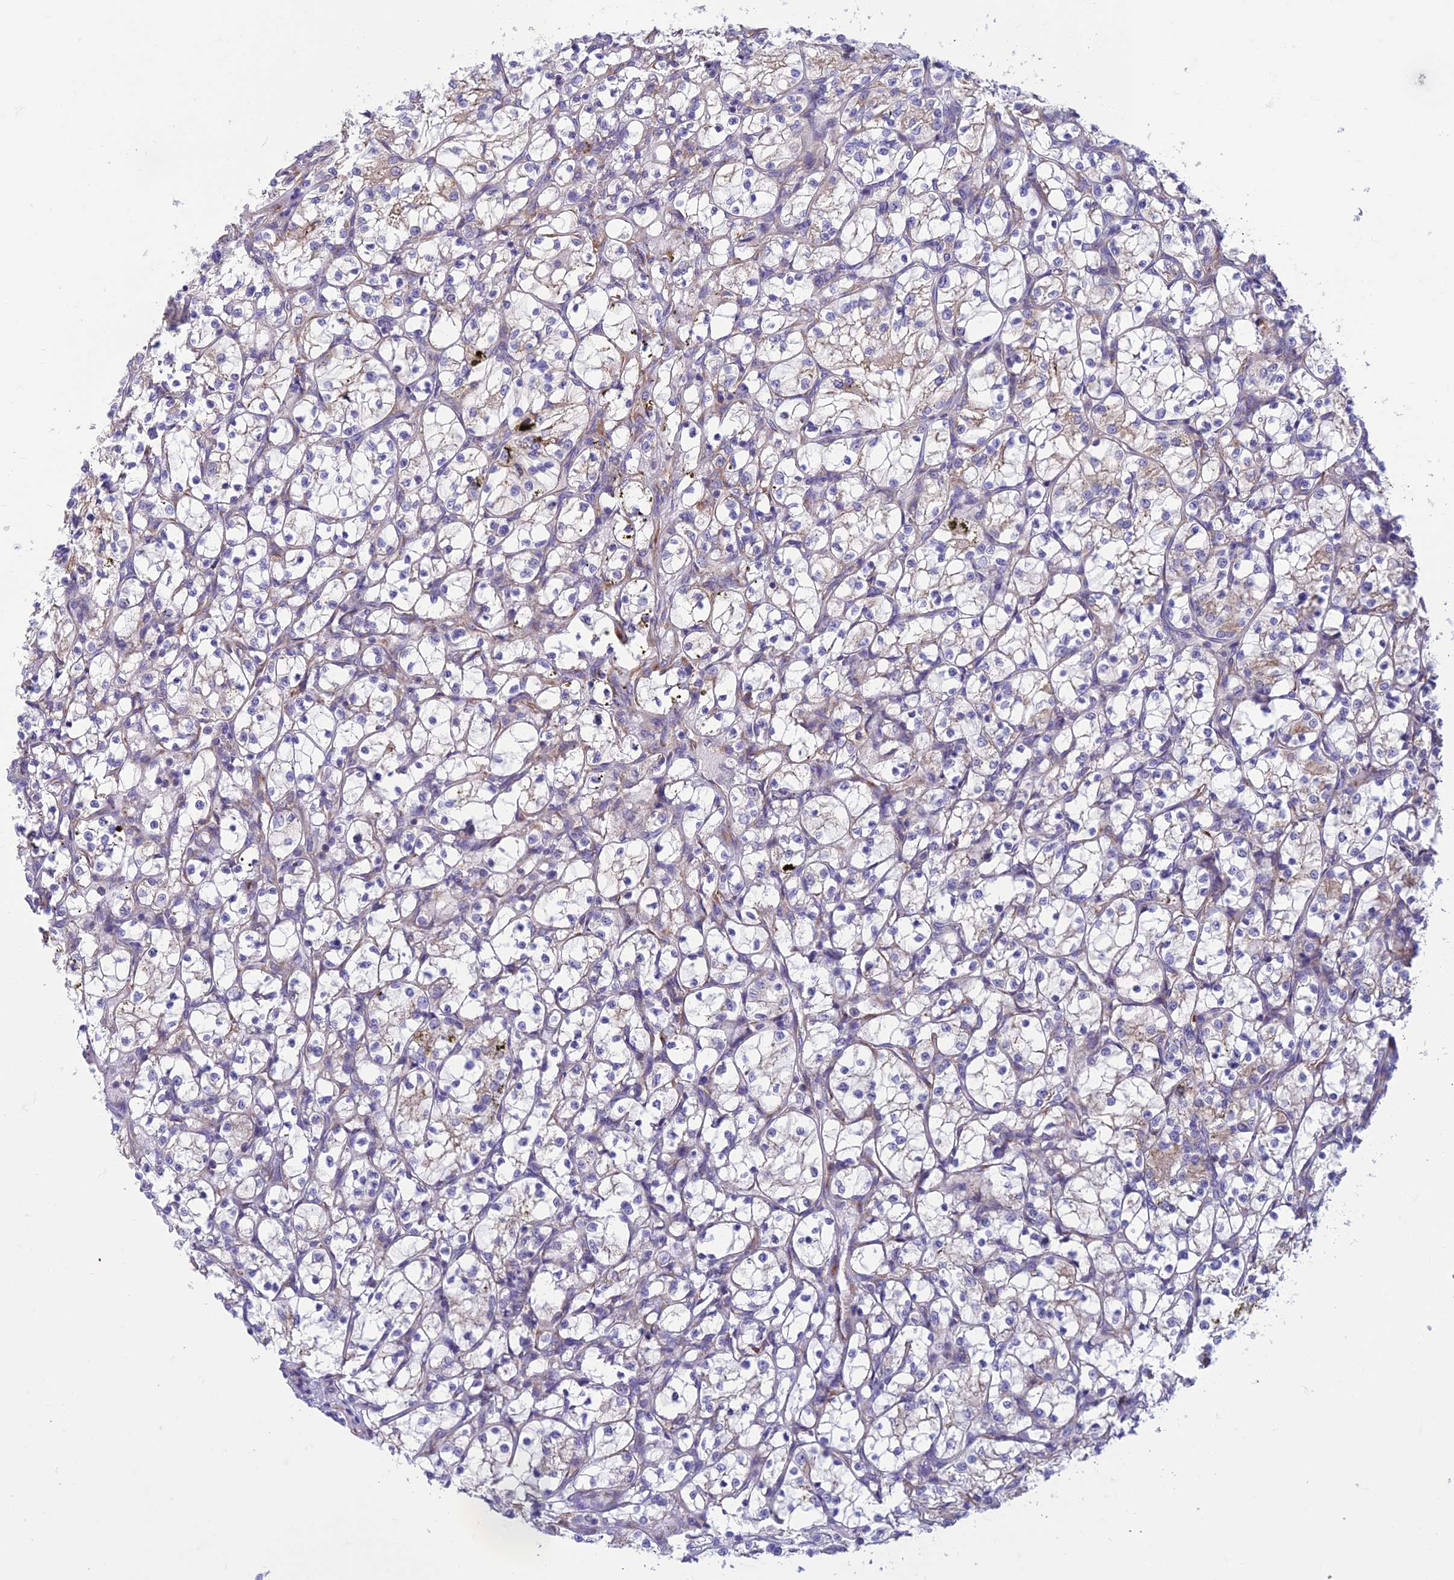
{"staining": {"intensity": "negative", "quantity": "none", "location": "none"}, "tissue": "renal cancer", "cell_type": "Tumor cells", "image_type": "cancer", "snomed": [{"axis": "morphology", "description": "Adenocarcinoma, NOS"}, {"axis": "topography", "description": "Kidney"}], "caption": "Immunohistochemistry (IHC) photomicrograph of neoplastic tissue: human renal cancer (adenocarcinoma) stained with DAB (3,3'-diaminobenzidine) demonstrates no significant protein positivity in tumor cells. (DAB IHC visualized using brightfield microscopy, high magnification).", "gene": "RPL17-C18orf32", "patient": {"sex": "female", "age": 69}}